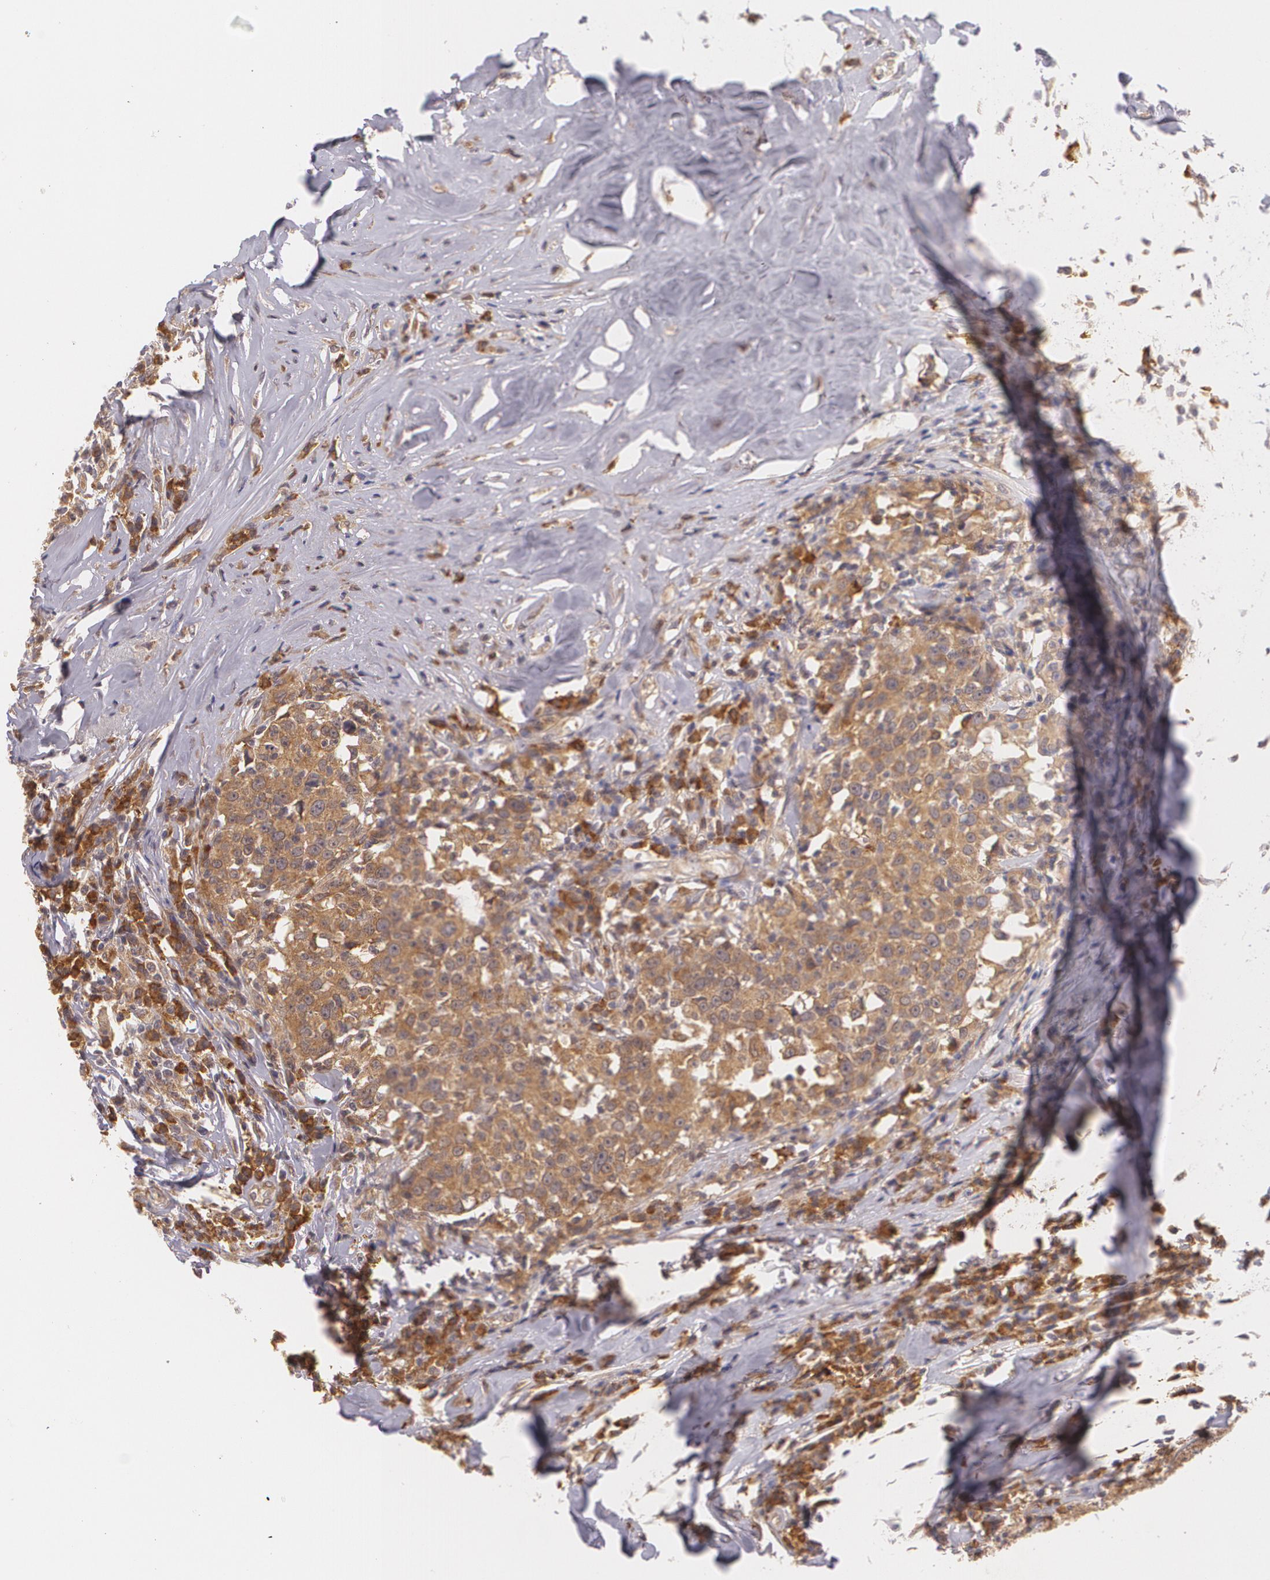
{"staining": {"intensity": "moderate", "quantity": ">75%", "location": "cytoplasmic/membranous"}, "tissue": "head and neck cancer", "cell_type": "Tumor cells", "image_type": "cancer", "snomed": [{"axis": "morphology", "description": "Adenocarcinoma, NOS"}, {"axis": "topography", "description": "Salivary gland"}, {"axis": "topography", "description": "Head-Neck"}], "caption": "DAB immunohistochemical staining of human adenocarcinoma (head and neck) demonstrates moderate cytoplasmic/membranous protein positivity in about >75% of tumor cells. (DAB IHC, brown staining for protein, blue staining for nuclei).", "gene": "CCL17", "patient": {"sex": "female", "age": 65}}